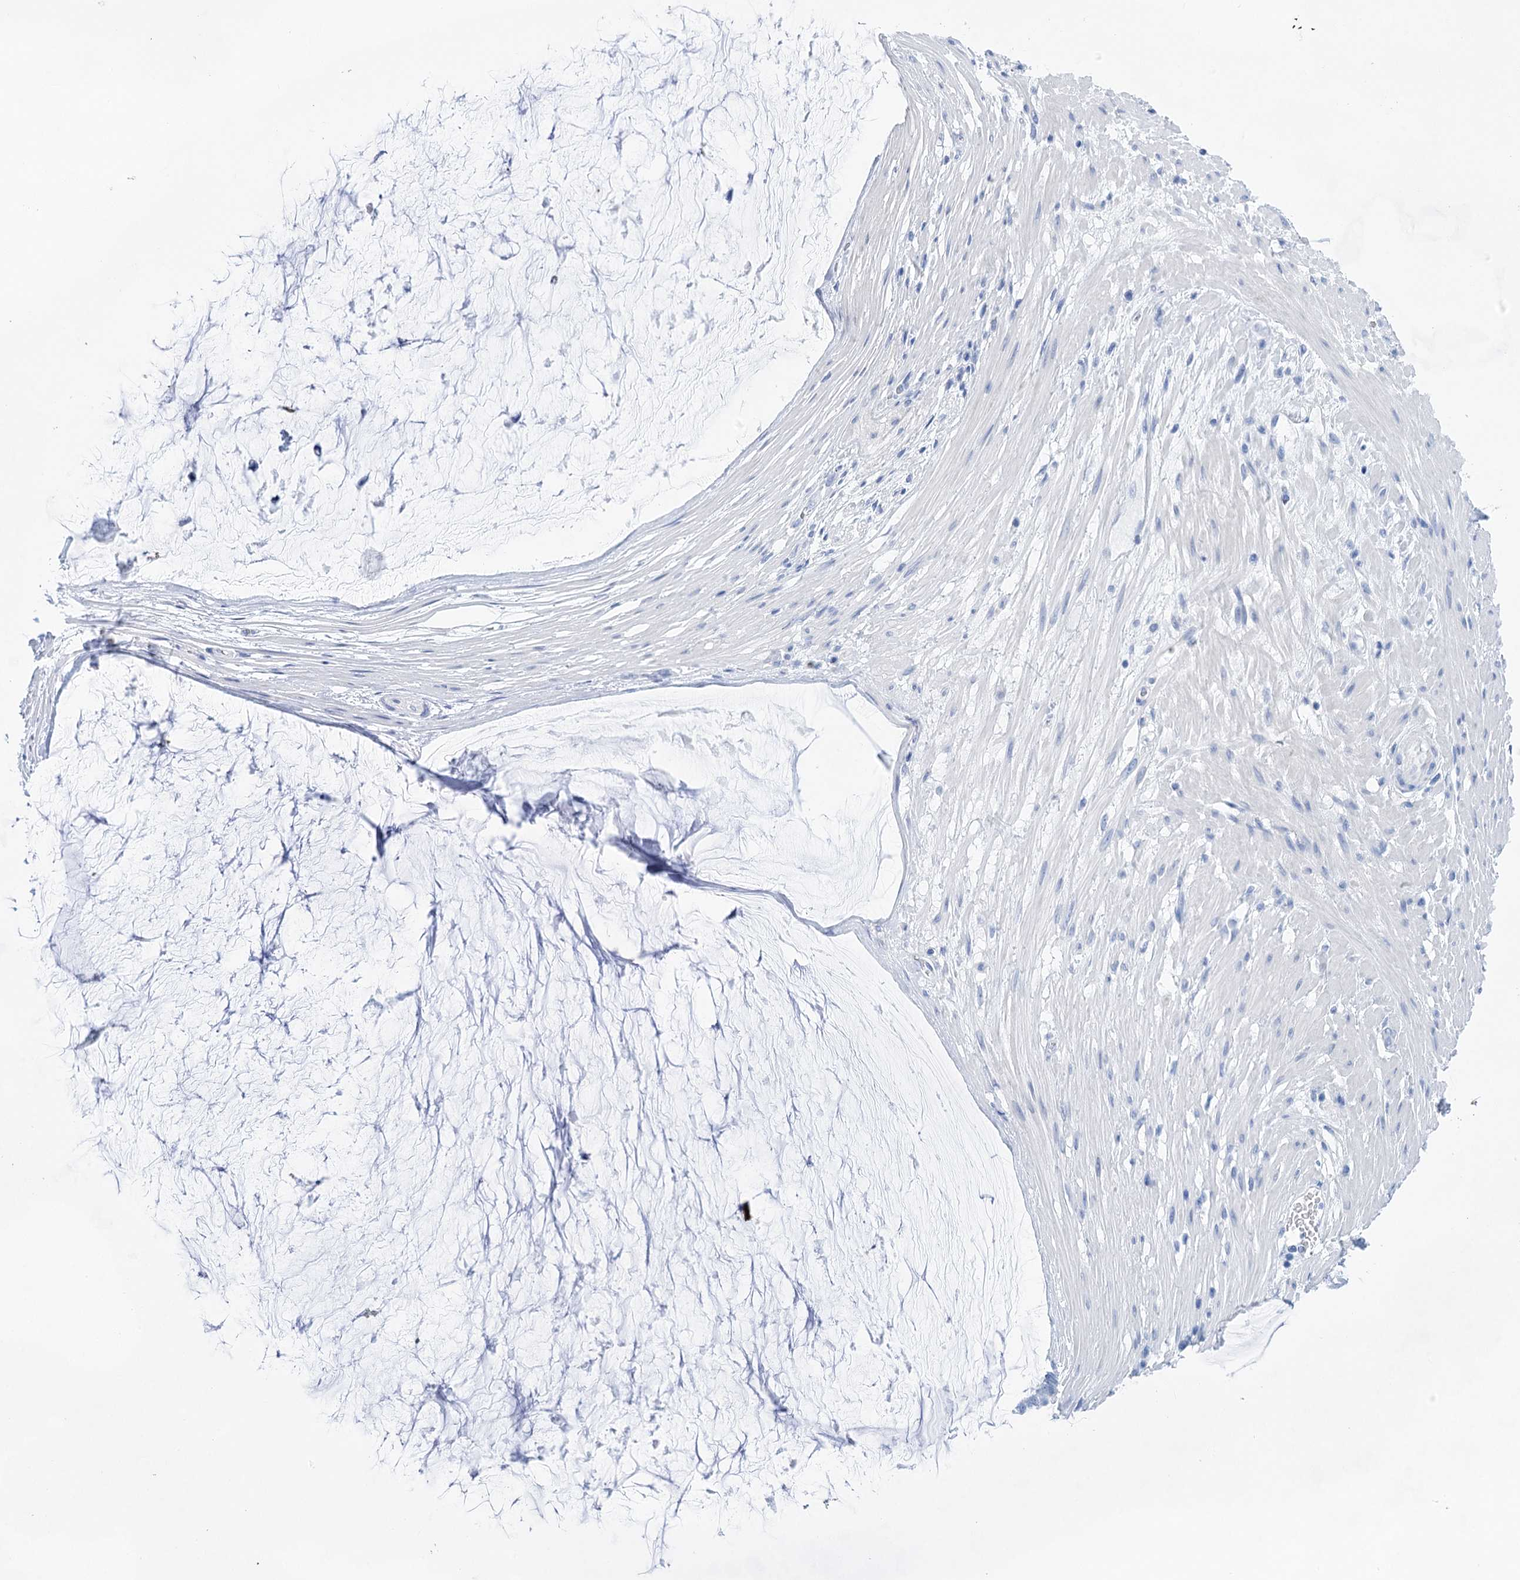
{"staining": {"intensity": "negative", "quantity": "none", "location": "none"}, "tissue": "ovarian cancer", "cell_type": "Tumor cells", "image_type": "cancer", "snomed": [{"axis": "morphology", "description": "Cystadenocarcinoma, mucinous, NOS"}, {"axis": "topography", "description": "Ovary"}], "caption": "The image displays no significant expression in tumor cells of ovarian mucinous cystadenocarcinoma.", "gene": "LALBA", "patient": {"sex": "female", "age": 39}}